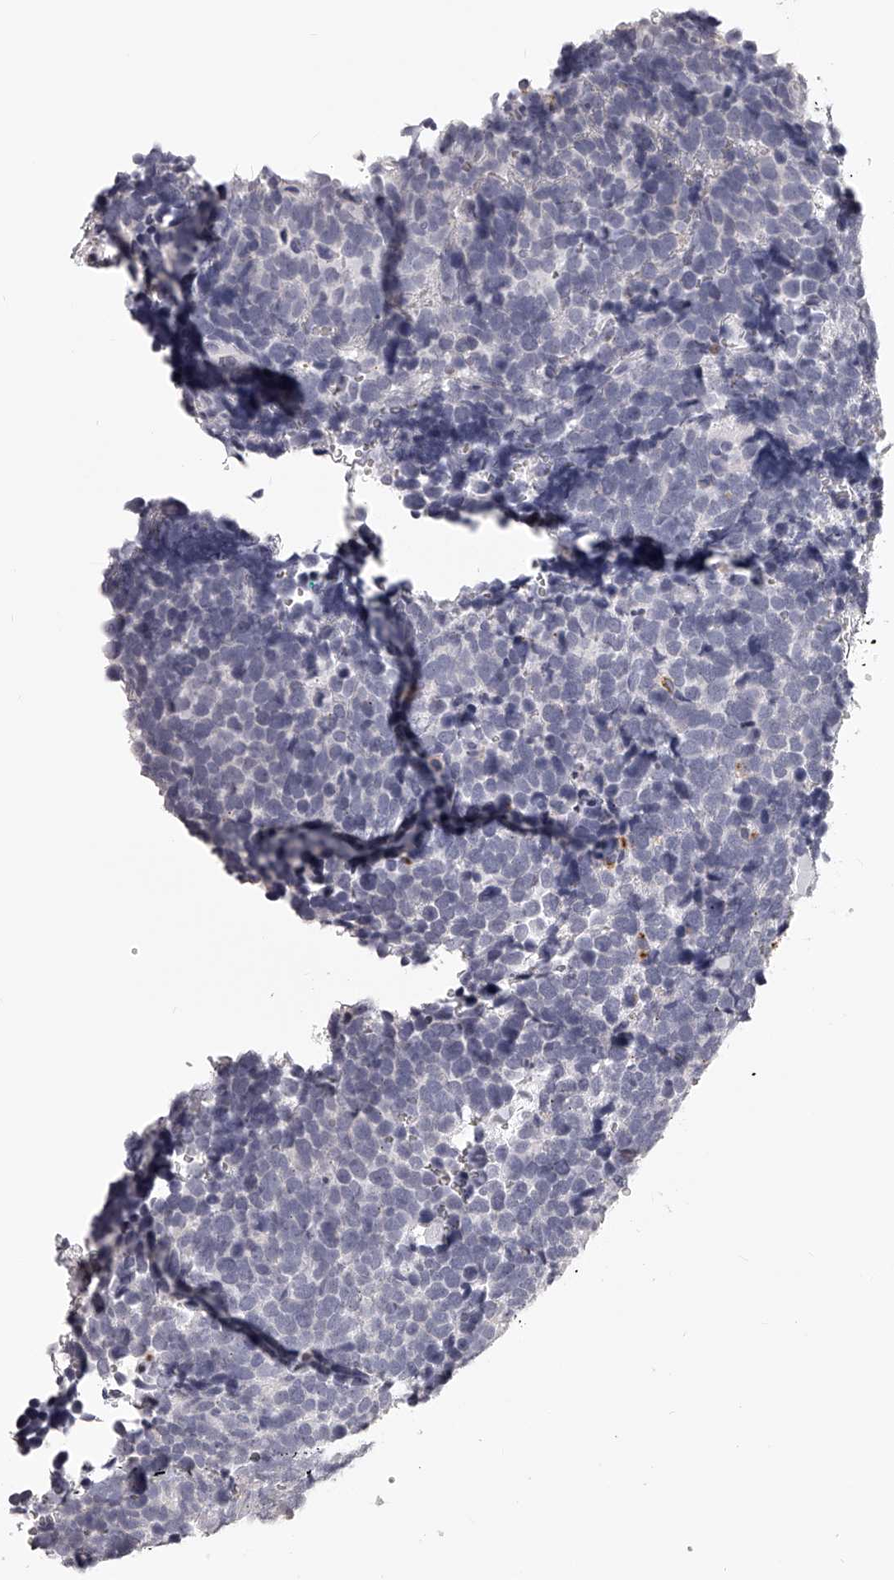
{"staining": {"intensity": "negative", "quantity": "none", "location": "none"}, "tissue": "urothelial cancer", "cell_type": "Tumor cells", "image_type": "cancer", "snomed": [{"axis": "morphology", "description": "Urothelial carcinoma, High grade"}, {"axis": "topography", "description": "Urinary bladder"}], "caption": "Urothelial carcinoma (high-grade) was stained to show a protein in brown. There is no significant staining in tumor cells. Nuclei are stained in blue.", "gene": "DMRT1", "patient": {"sex": "female", "age": 82}}